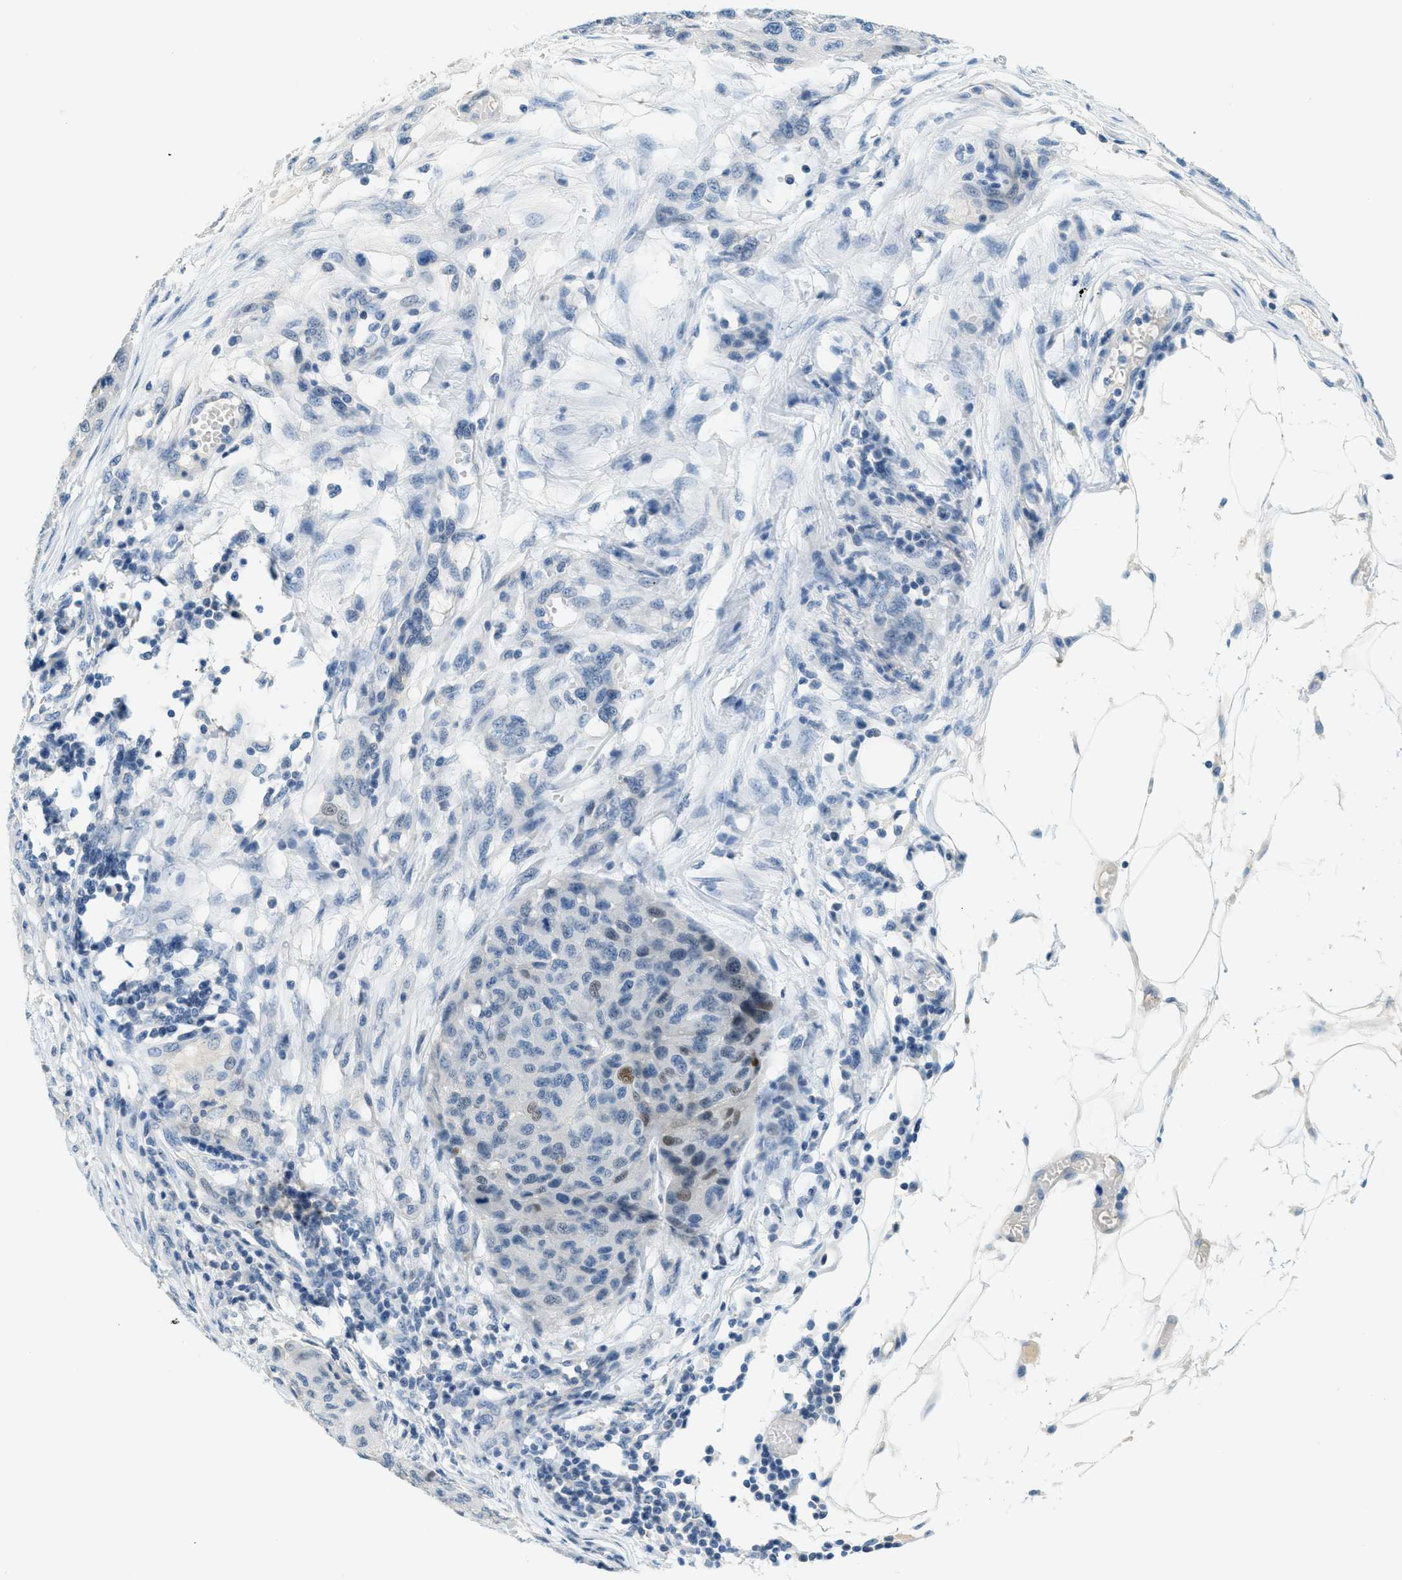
{"staining": {"intensity": "weak", "quantity": "<25%", "location": "nuclear"}, "tissue": "melanoma", "cell_type": "Tumor cells", "image_type": "cancer", "snomed": [{"axis": "morphology", "description": "Normal tissue, NOS"}, {"axis": "morphology", "description": "Malignant melanoma, NOS"}, {"axis": "topography", "description": "Skin"}], "caption": "This is an immunohistochemistry (IHC) photomicrograph of melanoma. There is no positivity in tumor cells.", "gene": "CYP4X1", "patient": {"sex": "male", "age": 62}}